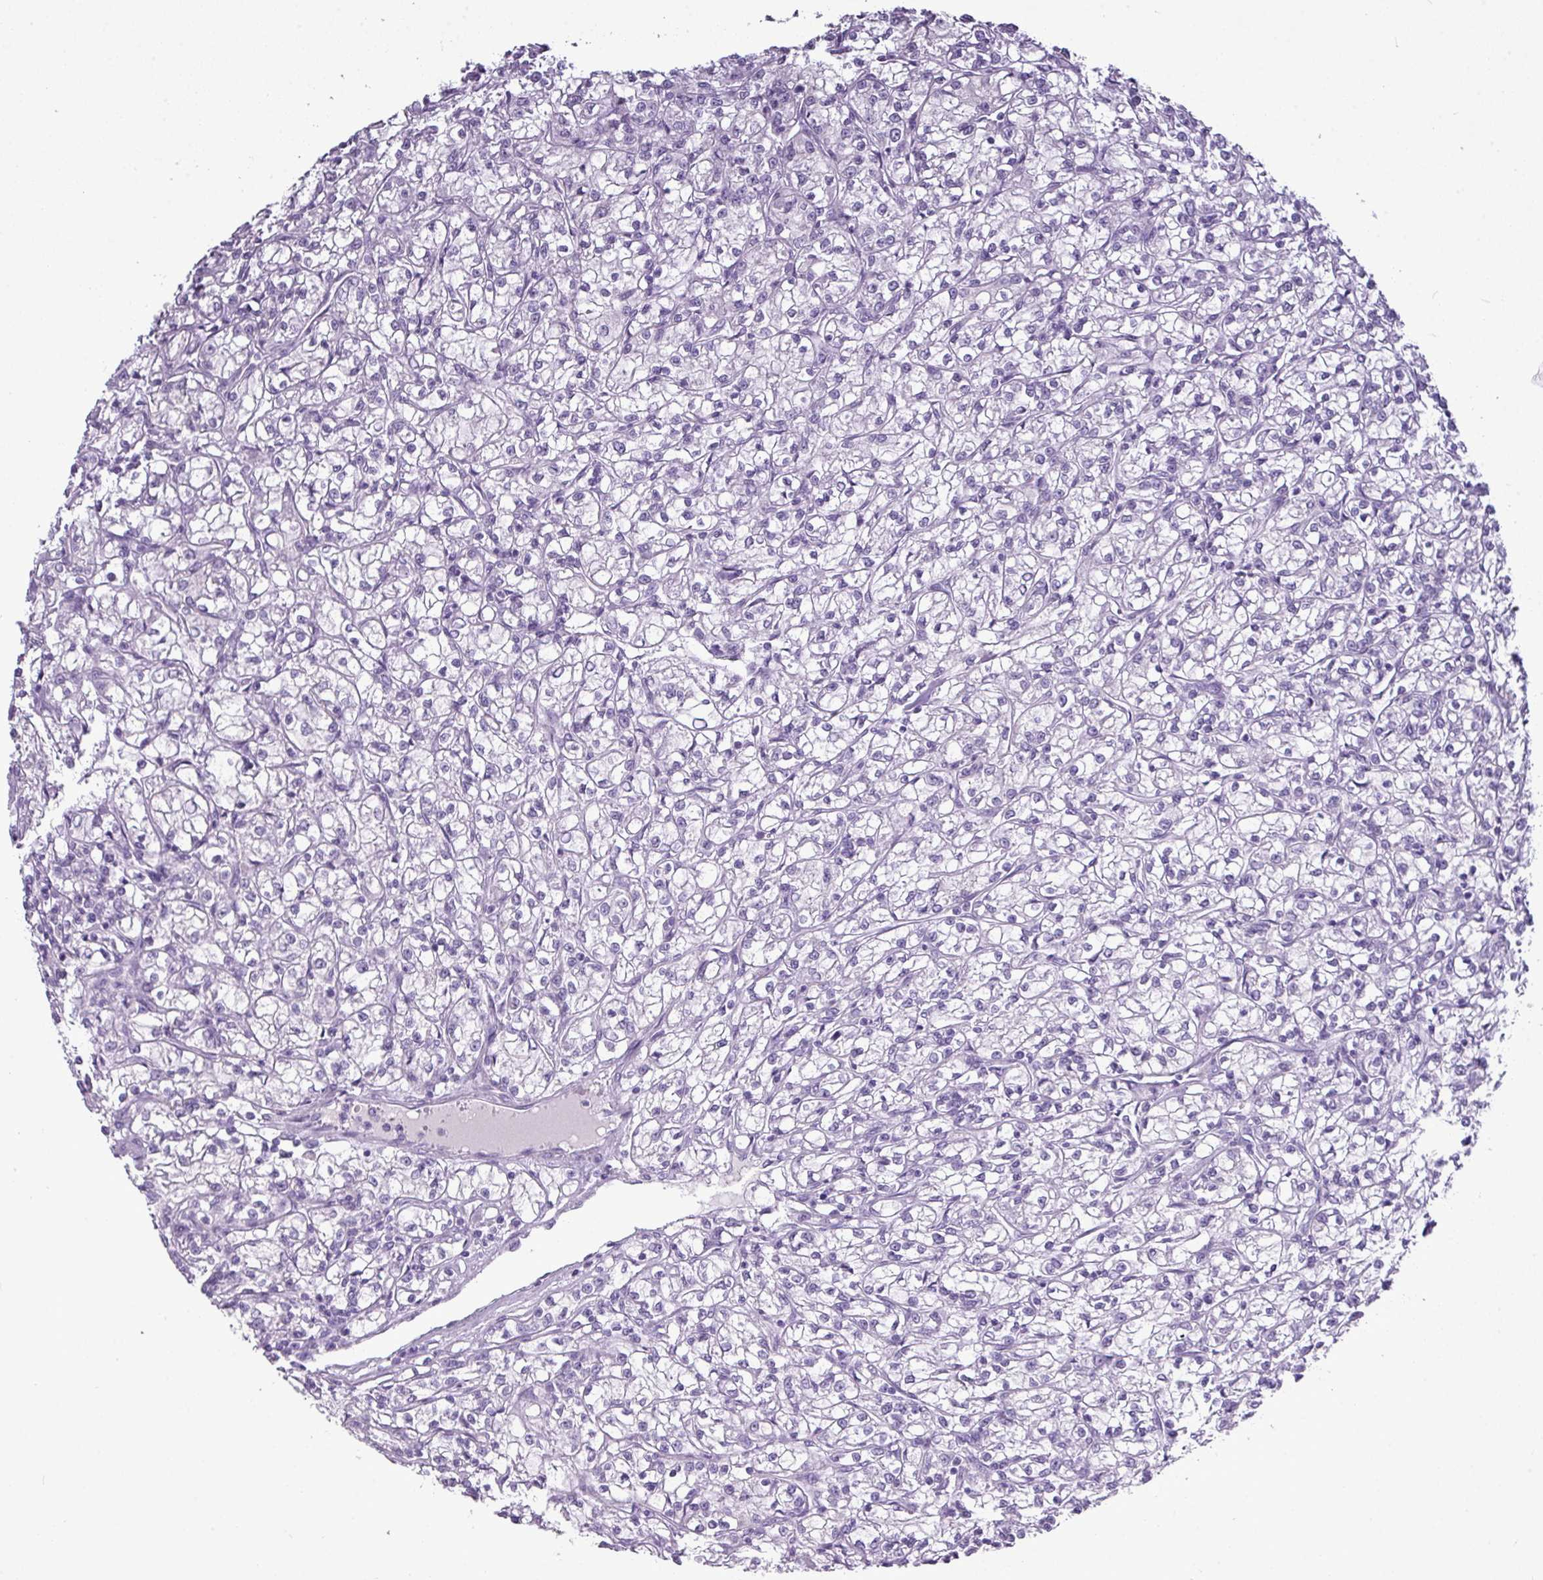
{"staining": {"intensity": "negative", "quantity": "none", "location": "none"}, "tissue": "renal cancer", "cell_type": "Tumor cells", "image_type": "cancer", "snomed": [{"axis": "morphology", "description": "Adenocarcinoma, NOS"}, {"axis": "topography", "description": "Kidney"}], "caption": "A high-resolution micrograph shows immunohistochemistry staining of renal cancer (adenocarcinoma), which demonstrates no significant staining in tumor cells.", "gene": "TMEM91", "patient": {"sex": "female", "age": 59}}